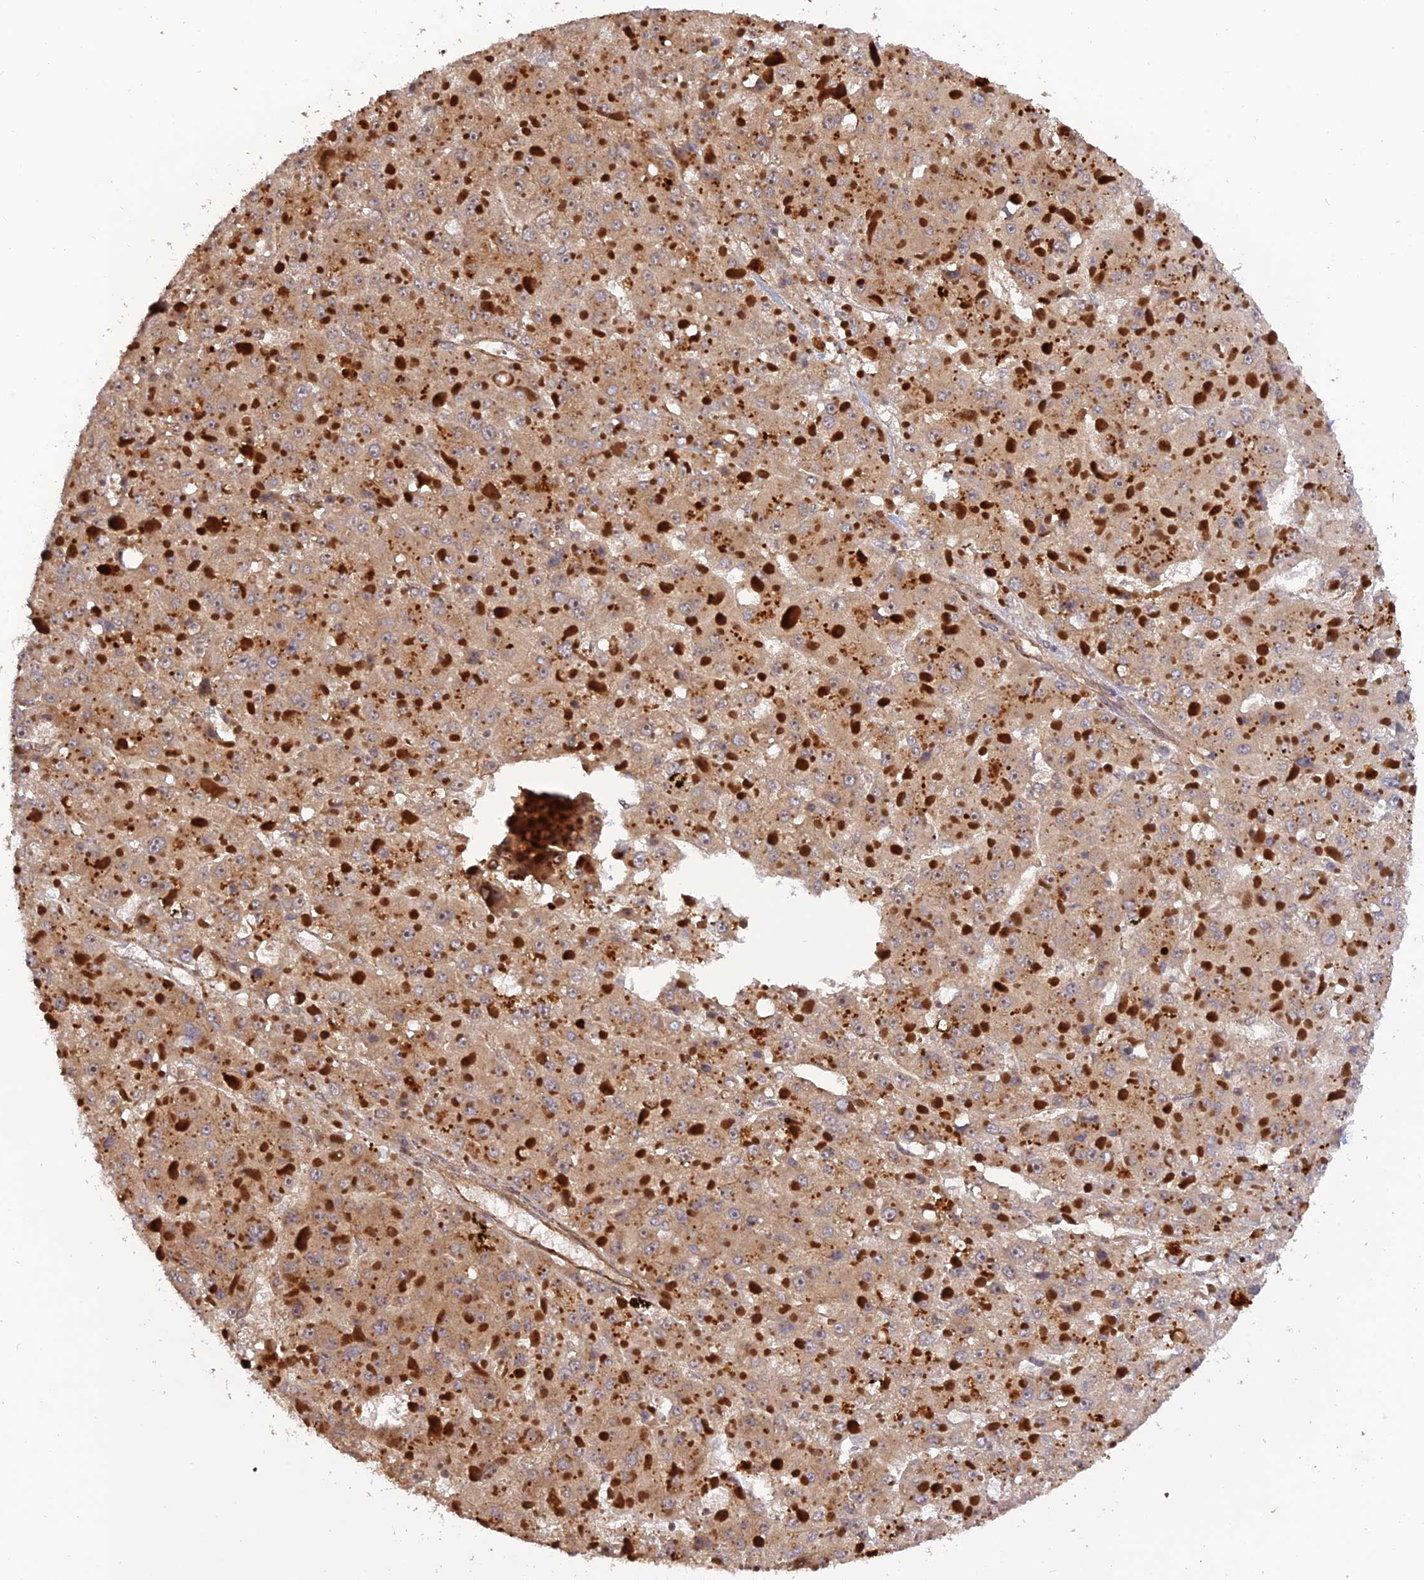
{"staining": {"intensity": "moderate", "quantity": ">75%", "location": "cytoplasmic/membranous"}, "tissue": "liver cancer", "cell_type": "Tumor cells", "image_type": "cancer", "snomed": [{"axis": "morphology", "description": "Carcinoma, Hepatocellular, NOS"}, {"axis": "topography", "description": "Liver"}], "caption": "An IHC image of neoplastic tissue is shown. Protein staining in brown shows moderate cytoplasmic/membranous positivity in liver hepatocellular carcinoma within tumor cells.", "gene": "CREBL2", "patient": {"sex": "female", "age": 73}}